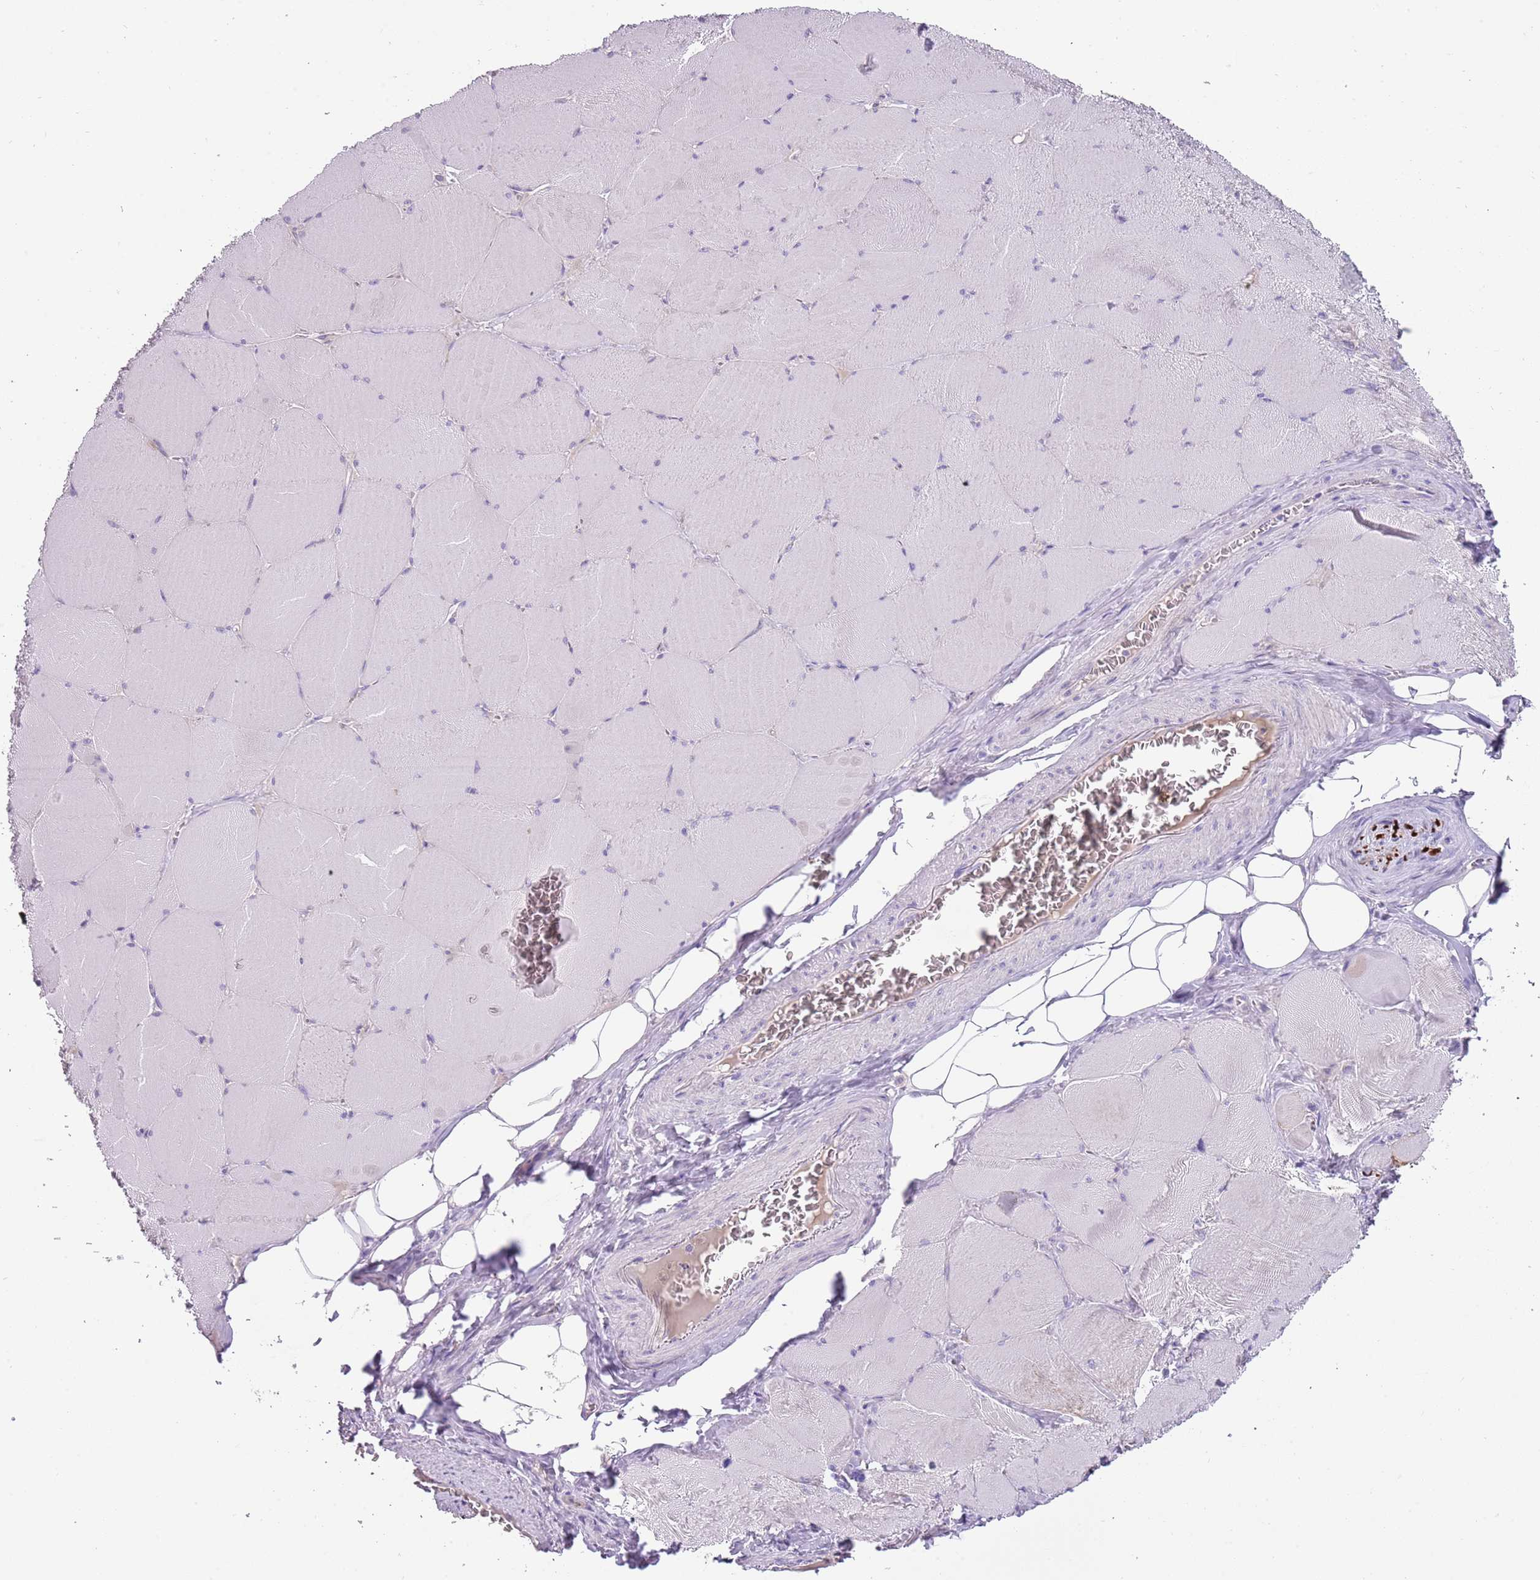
{"staining": {"intensity": "negative", "quantity": "none", "location": "none"}, "tissue": "skeletal muscle", "cell_type": "Myocytes", "image_type": "normal", "snomed": [{"axis": "morphology", "description": "Normal tissue, NOS"}, {"axis": "topography", "description": "Skeletal muscle"}, {"axis": "topography", "description": "Head-Neck"}], "caption": "Myocytes are negative for protein expression in unremarkable human skeletal muscle. The staining was performed using DAB (3,3'-diaminobenzidine) to visualize the protein expression in brown, while the nuclei were stained in blue with hematoxylin (Magnification: 20x).", "gene": "C2CD3", "patient": {"sex": "male", "age": 66}}